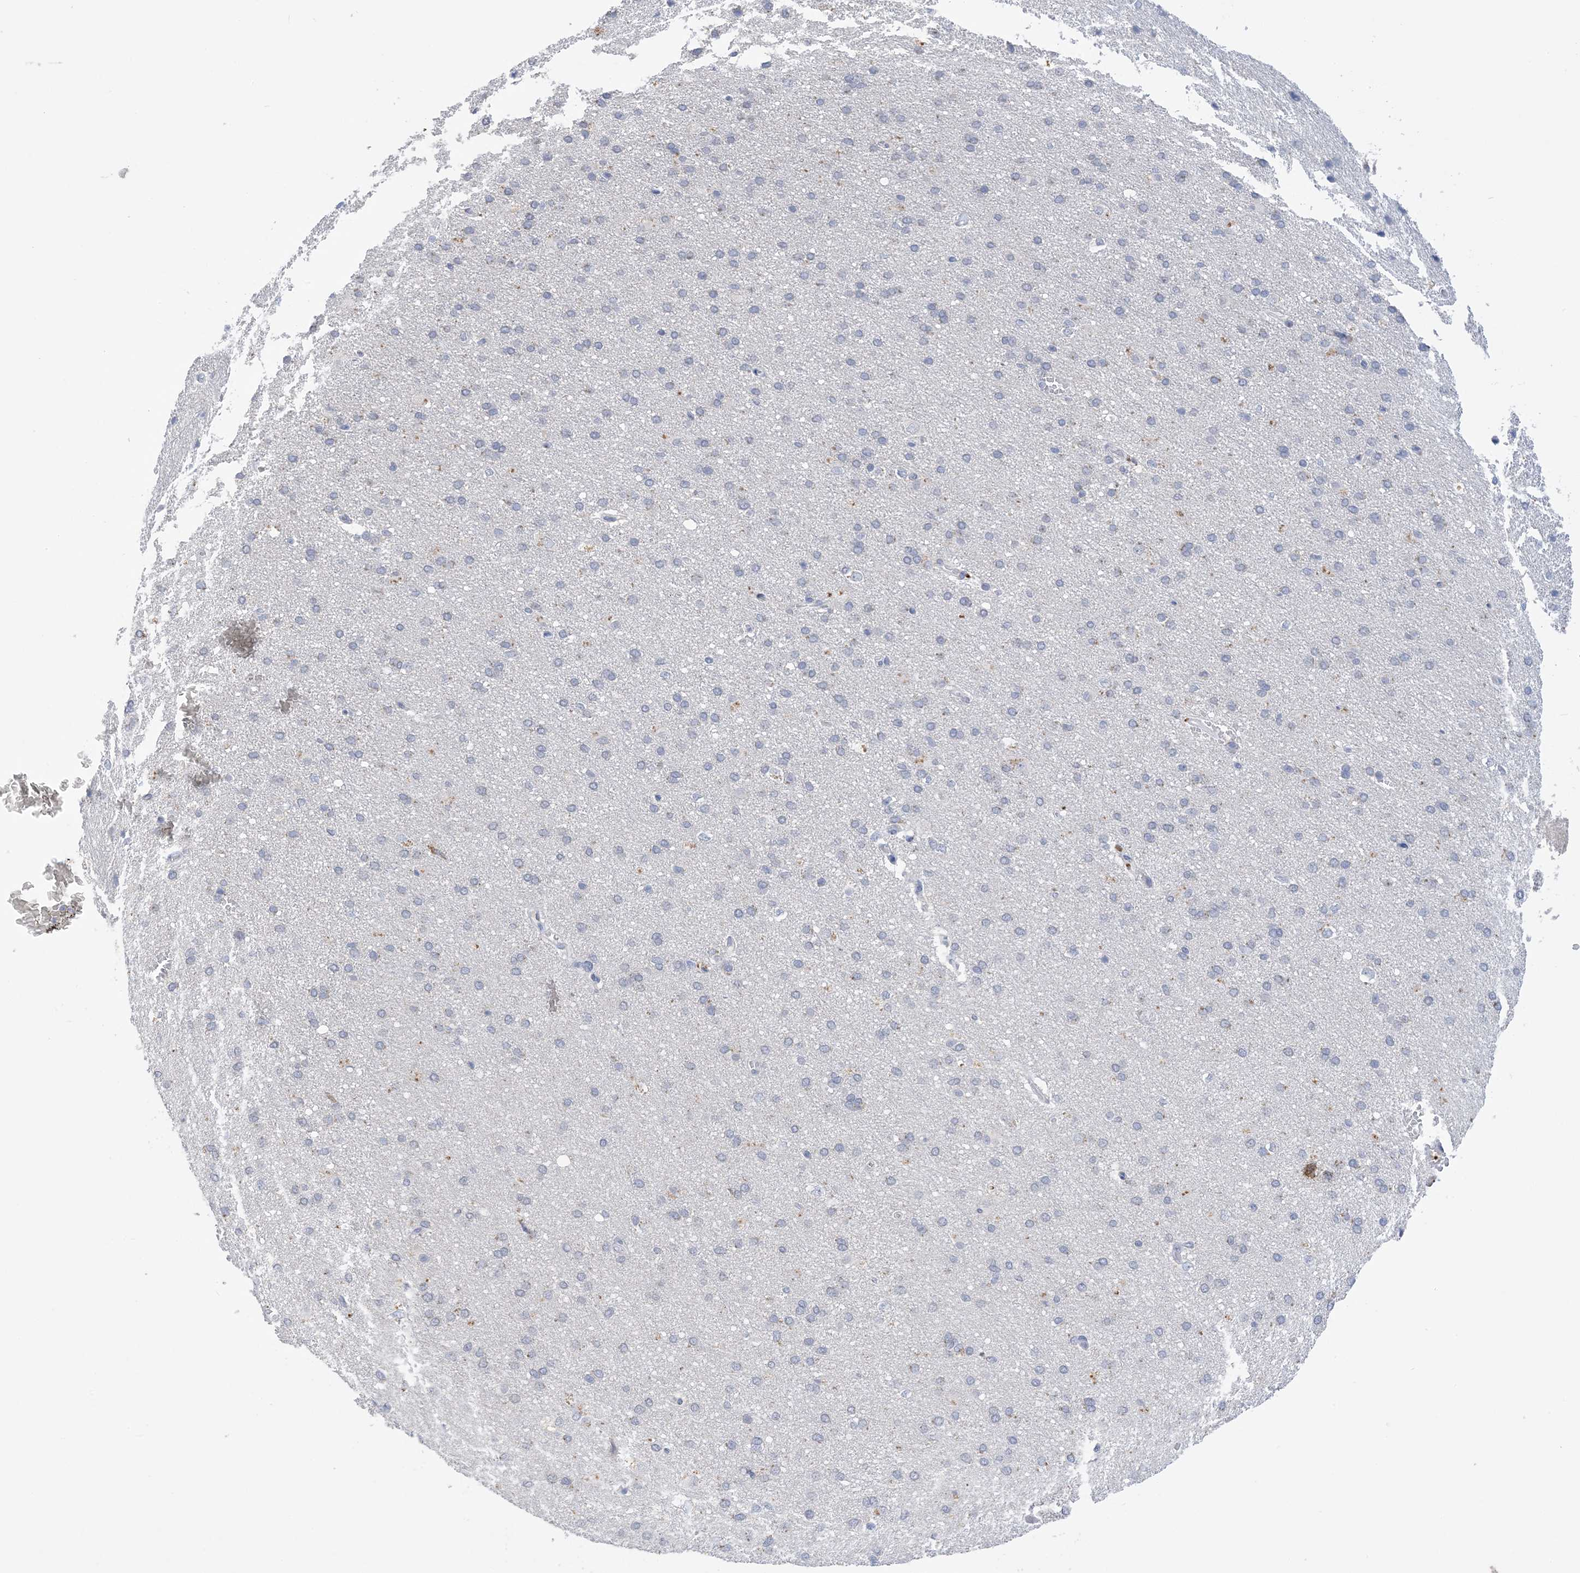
{"staining": {"intensity": "negative", "quantity": "none", "location": "none"}, "tissue": "cerebral cortex", "cell_type": "Endothelial cells", "image_type": "normal", "snomed": [{"axis": "morphology", "description": "Normal tissue, NOS"}, {"axis": "topography", "description": "Cerebral cortex"}], "caption": "The immunohistochemistry image has no significant positivity in endothelial cells of cerebral cortex. The staining is performed using DAB brown chromogen with nuclei counter-stained in using hematoxylin.", "gene": "DSC3", "patient": {"sex": "male", "age": 62}}